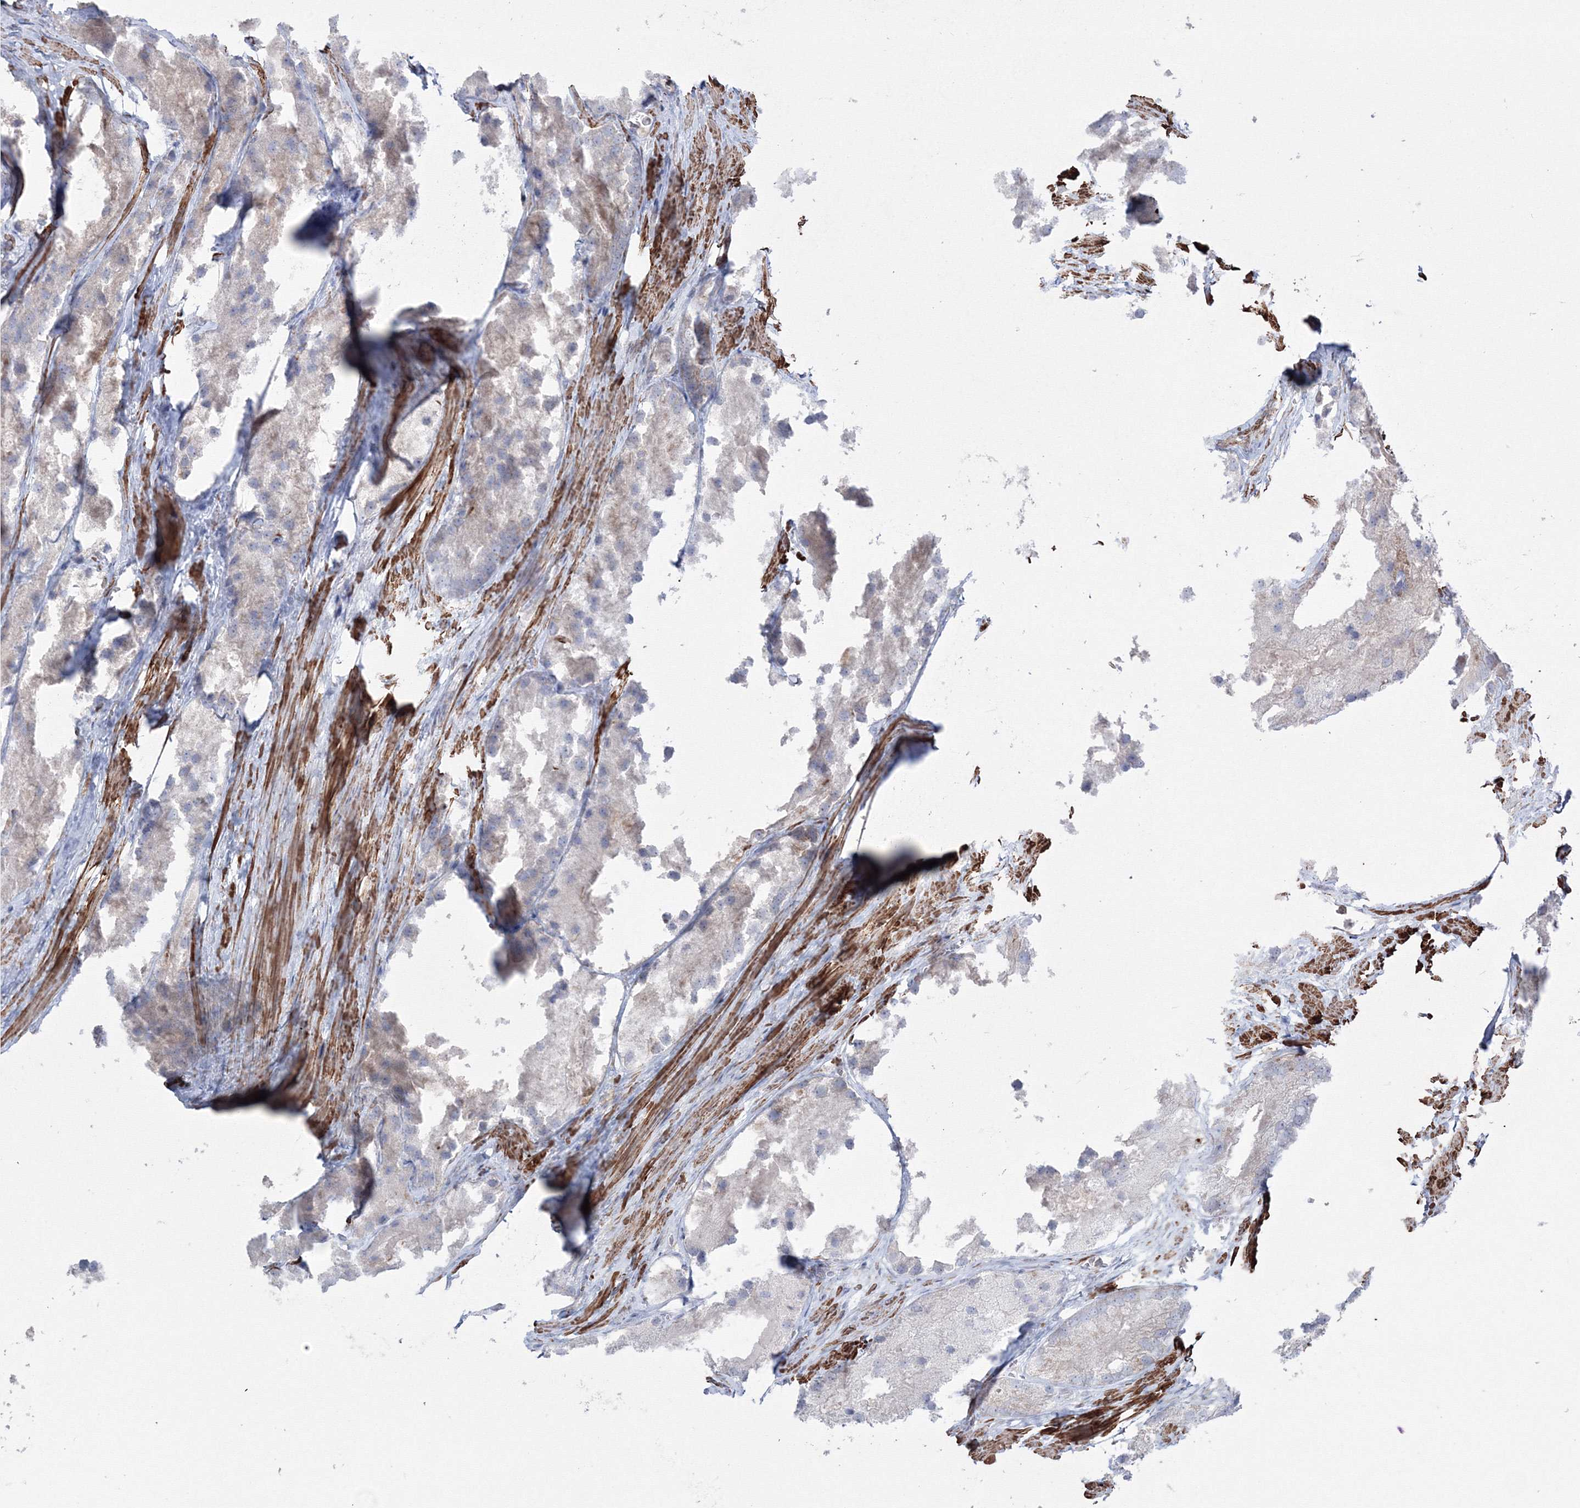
{"staining": {"intensity": "negative", "quantity": "none", "location": "none"}, "tissue": "prostate cancer", "cell_type": "Tumor cells", "image_type": "cancer", "snomed": [{"axis": "morphology", "description": "Adenocarcinoma, Low grade"}, {"axis": "topography", "description": "Prostate"}], "caption": "High power microscopy image of an immunohistochemistry (IHC) photomicrograph of adenocarcinoma (low-grade) (prostate), revealing no significant expression in tumor cells.", "gene": "GPR82", "patient": {"sex": "male", "age": 69}}